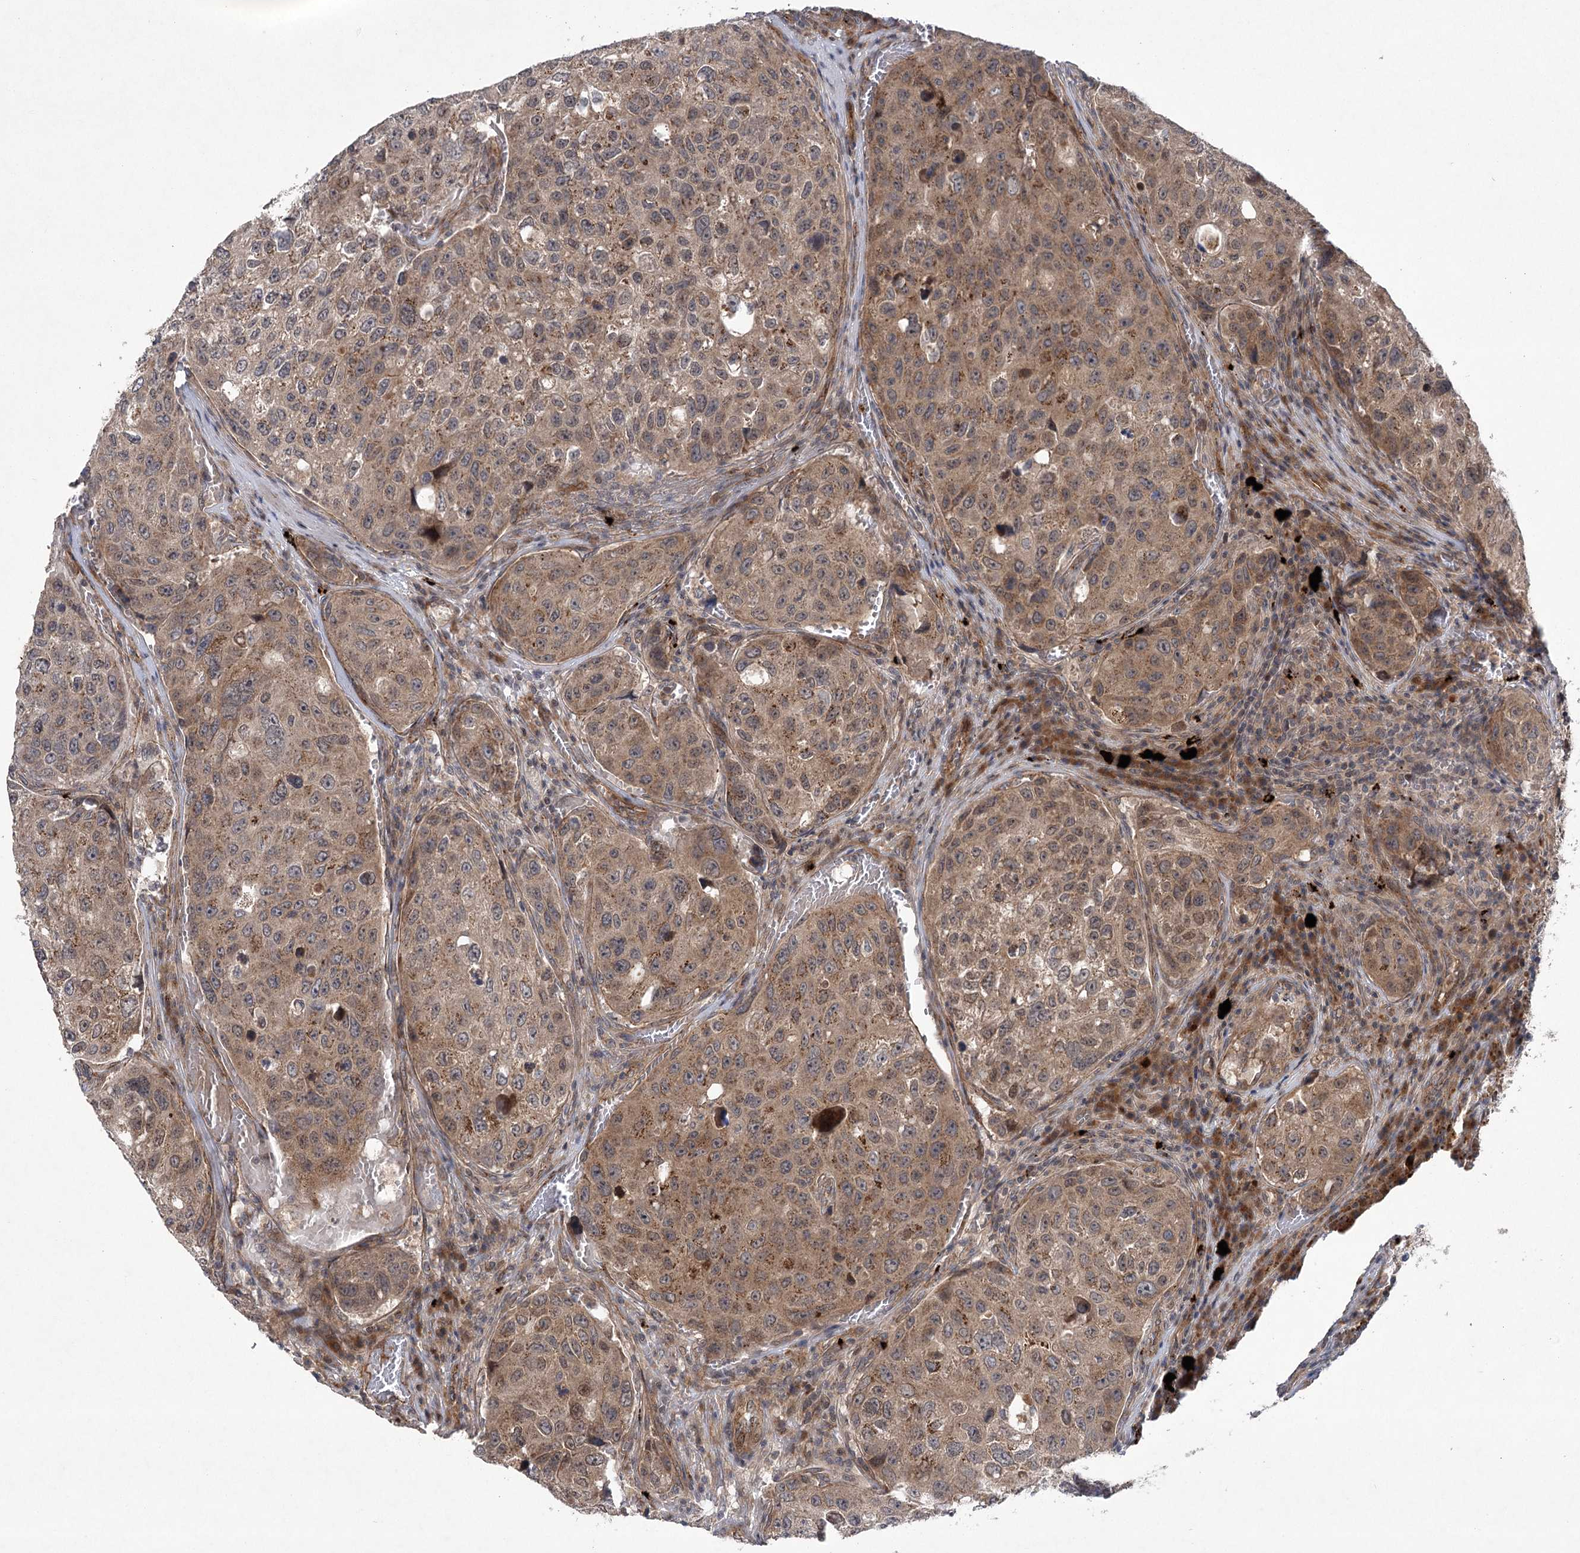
{"staining": {"intensity": "moderate", "quantity": ">75%", "location": "cytoplasmic/membranous"}, "tissue": "urothelial cancer", "cell_type": "Tumor cells", "image_type": "cancer", "snomed": [{"axis": "morphology", "description": "Urothelial carcinoma, High grade"}, {"axis": "topography", "description": "Lymph node"}, {"axis": "topography", "description": "Urinary bladder"}], "caption": "Human urothelial cancer stained for a protein (brown) demonstrates moderate cytoplasmic/membranous positive expression in about >75% of tumor cells.", "gene": "METTL24", "patient": {"sex": "male", "age": 51}}